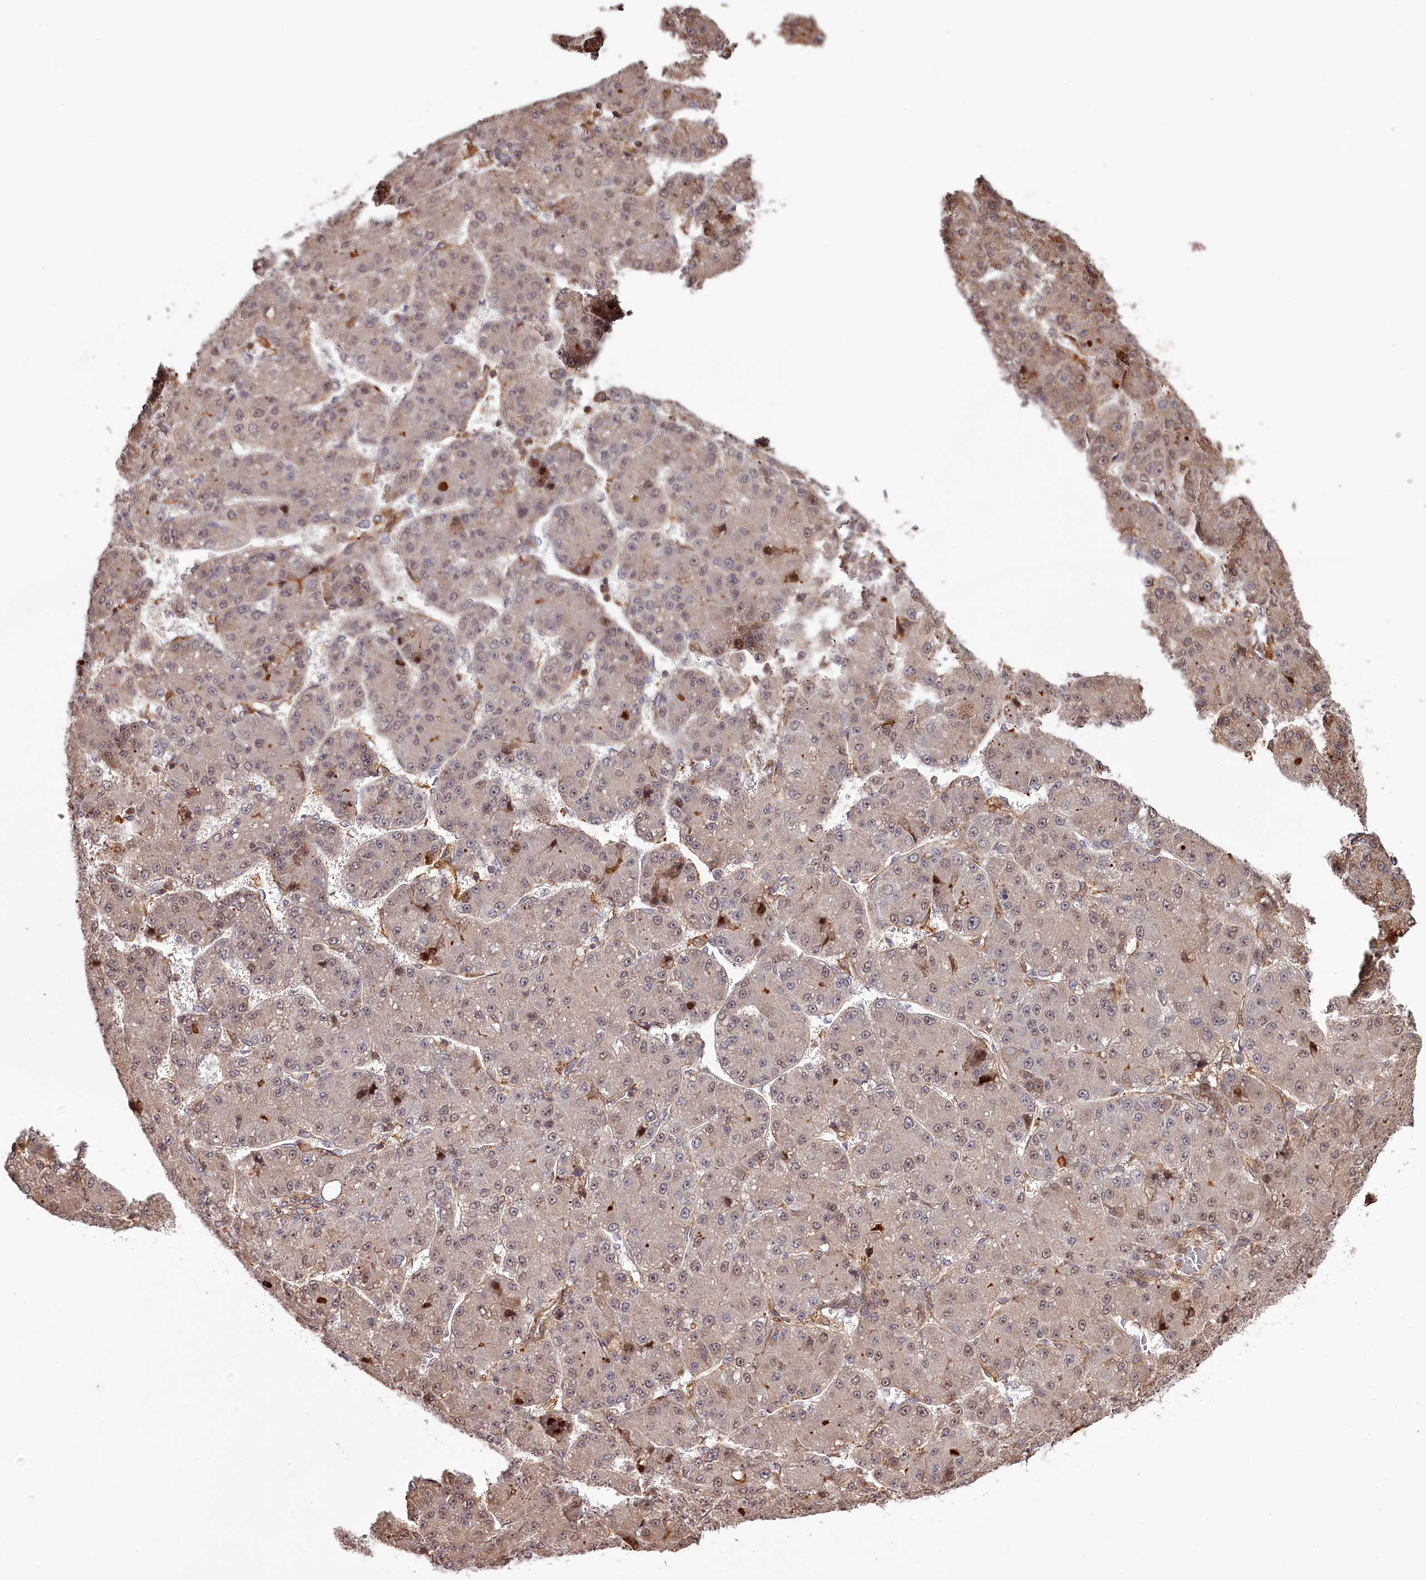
{"staining": {"intensity": "weak", "quantity": "25%-75%", "location": "nuclear"}, "tissue": "liver cancer", "cell_type": "Tumor cells", "image_type": "cancer", "snomed": [{"axis": "morphology", "description": "Carcinoma, Hepatocellular, NOS"}, {"axis": "topography", "description": "Liver"}], "caption": "Liver cancer stained for a protein exhibits weak nuclear positivity in tumor cells.", "gene": "KIF14", "patient": {"sex": "male", "age": 67}}